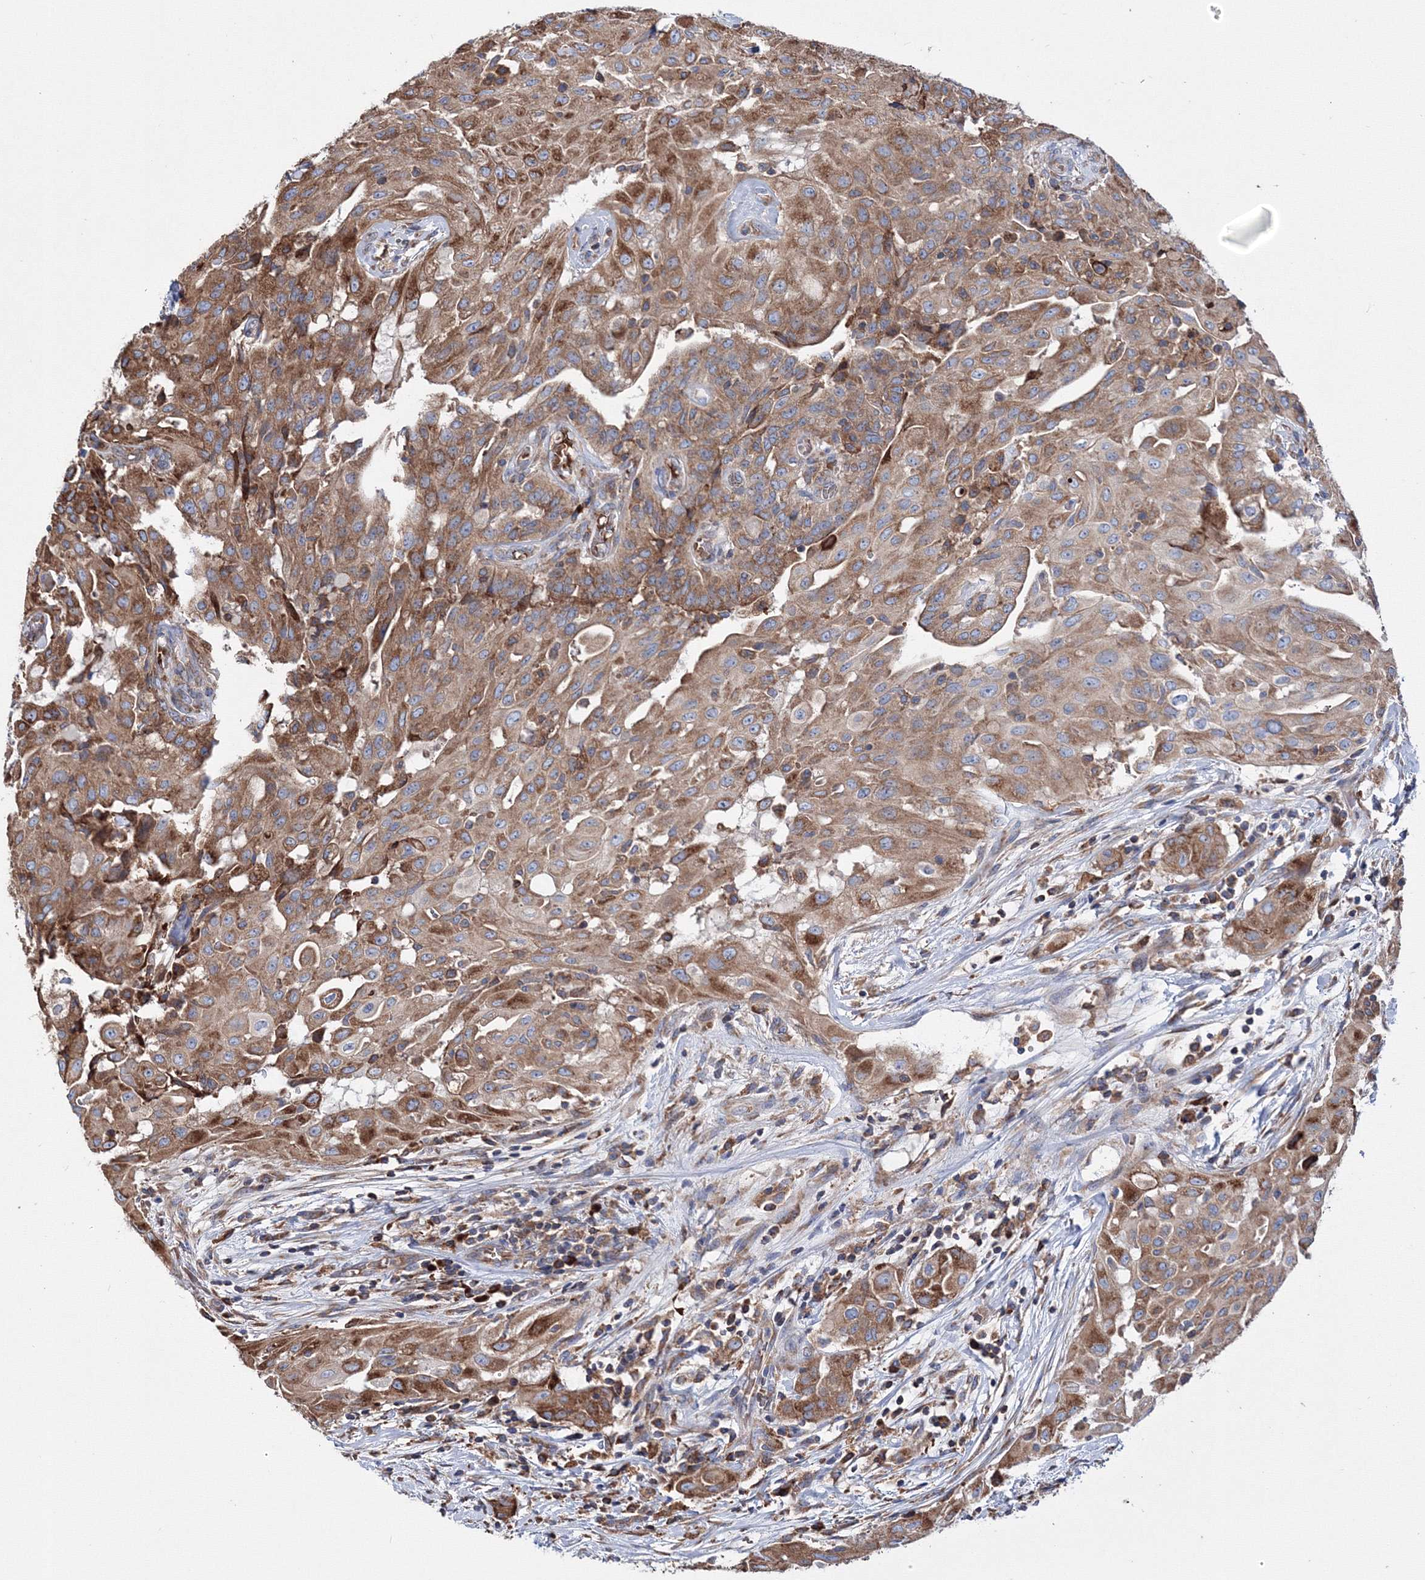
{"staining": {"intensity": "moderate", "quantity": ">75%", "location": "cytoplasmic/membranous"}, "tissue": "thyroid cancer", "cell_type": "Tumor cells", "image_type": "cancer", "snomed": [{"axis": "morphology", "description": "Papillary adenocarcinoma, NOS"}, {"axis": "topography", "description": "Thyroid gland"}], "caption": "Brown immunohistochemical staining in thyroid cancer (papillary adenocarcinoma) reveals moderate cytoplasmic/membranous staining in about >75% of tumor cells.", "gene": "VPS8", "patient": {"sex": "female", "age": 59}}